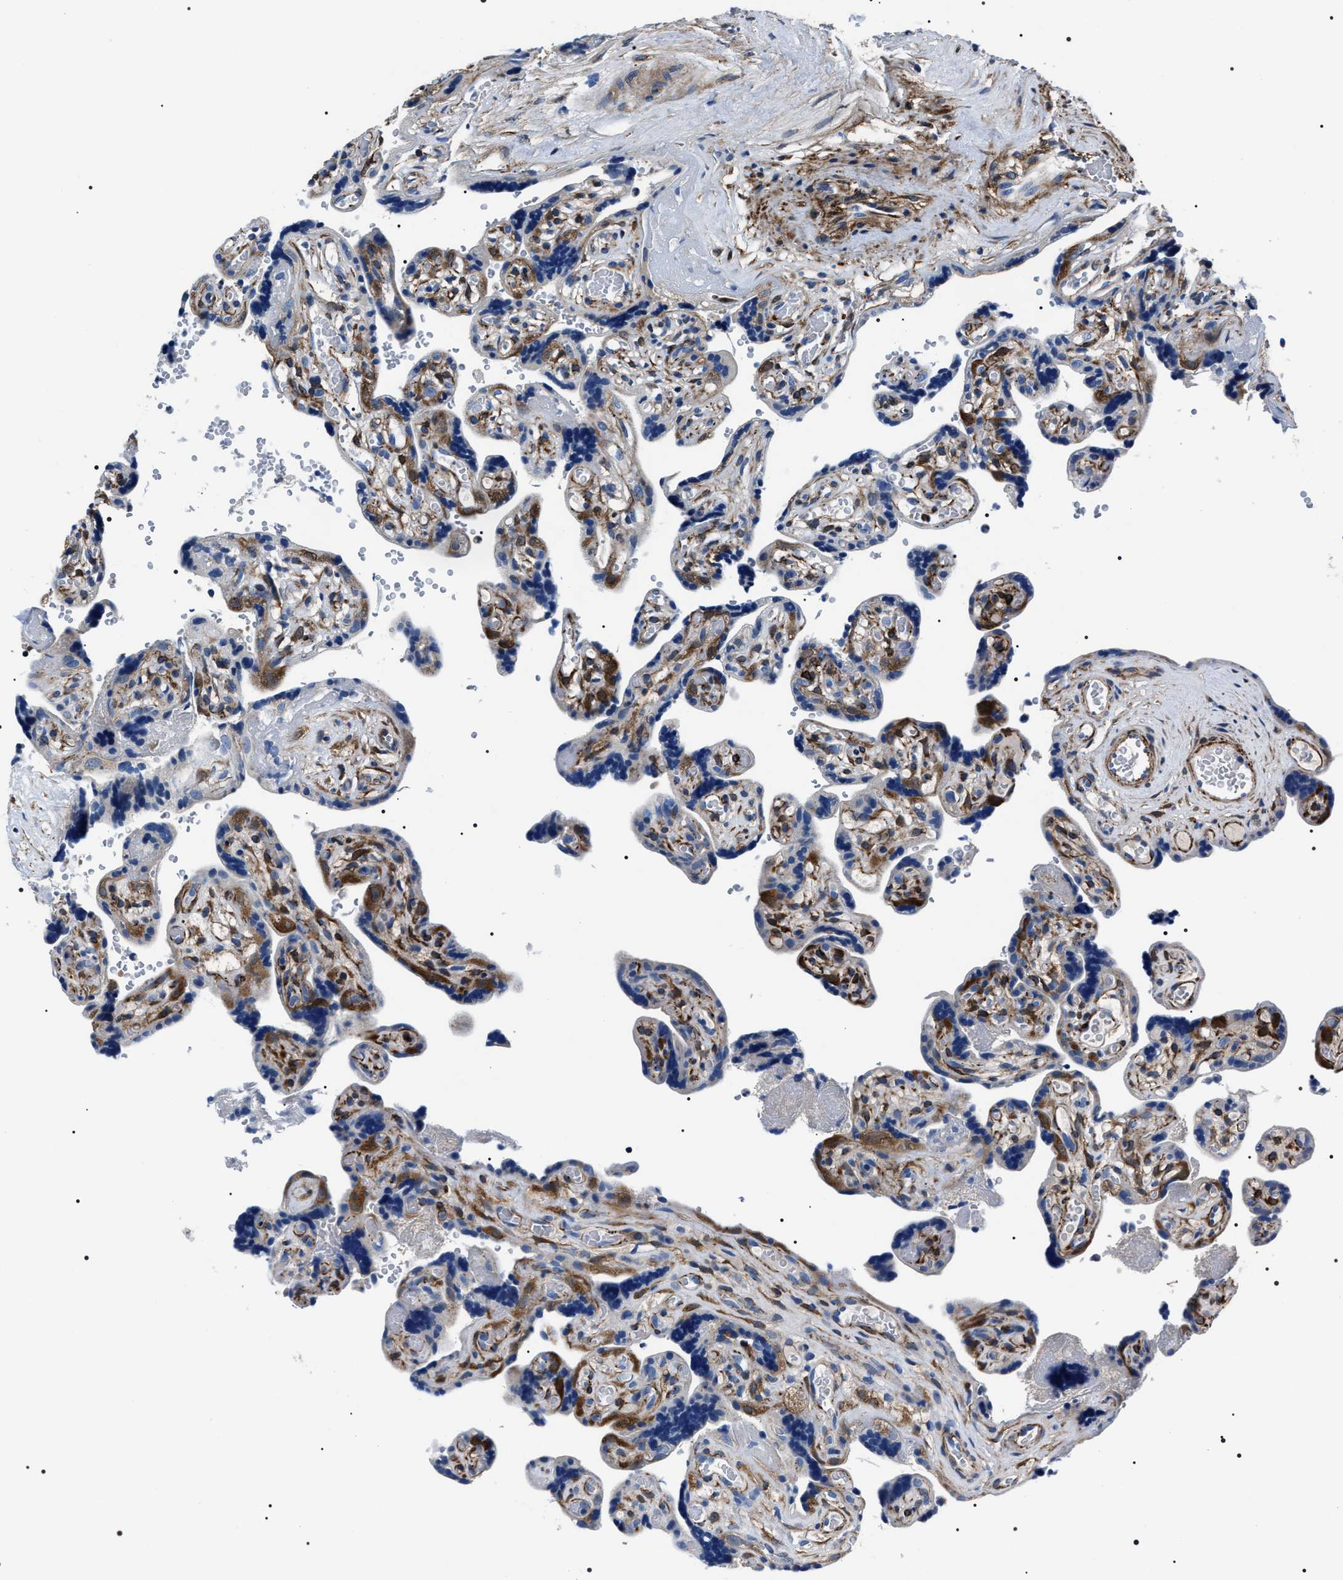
{"staining": {"intensity": "moderate", "quantity": ">75%", "location": "cytoplasmic/membranous"}, "tissue": "placenta", "cell_type": "Decidual cells", "image_type": "normal", "snomed": [{"axis": "morphology", "description": "Normal tissue, NOS"}, {"axis": "topography", "description": "Placenta"}], "caption": "Decidual cells reveal moderate cytoplasmic/membranous positivity in about >75% of cells in normal placenta.", "gene": "BAG2", "patient": {"sex": "female", "age": 30}}